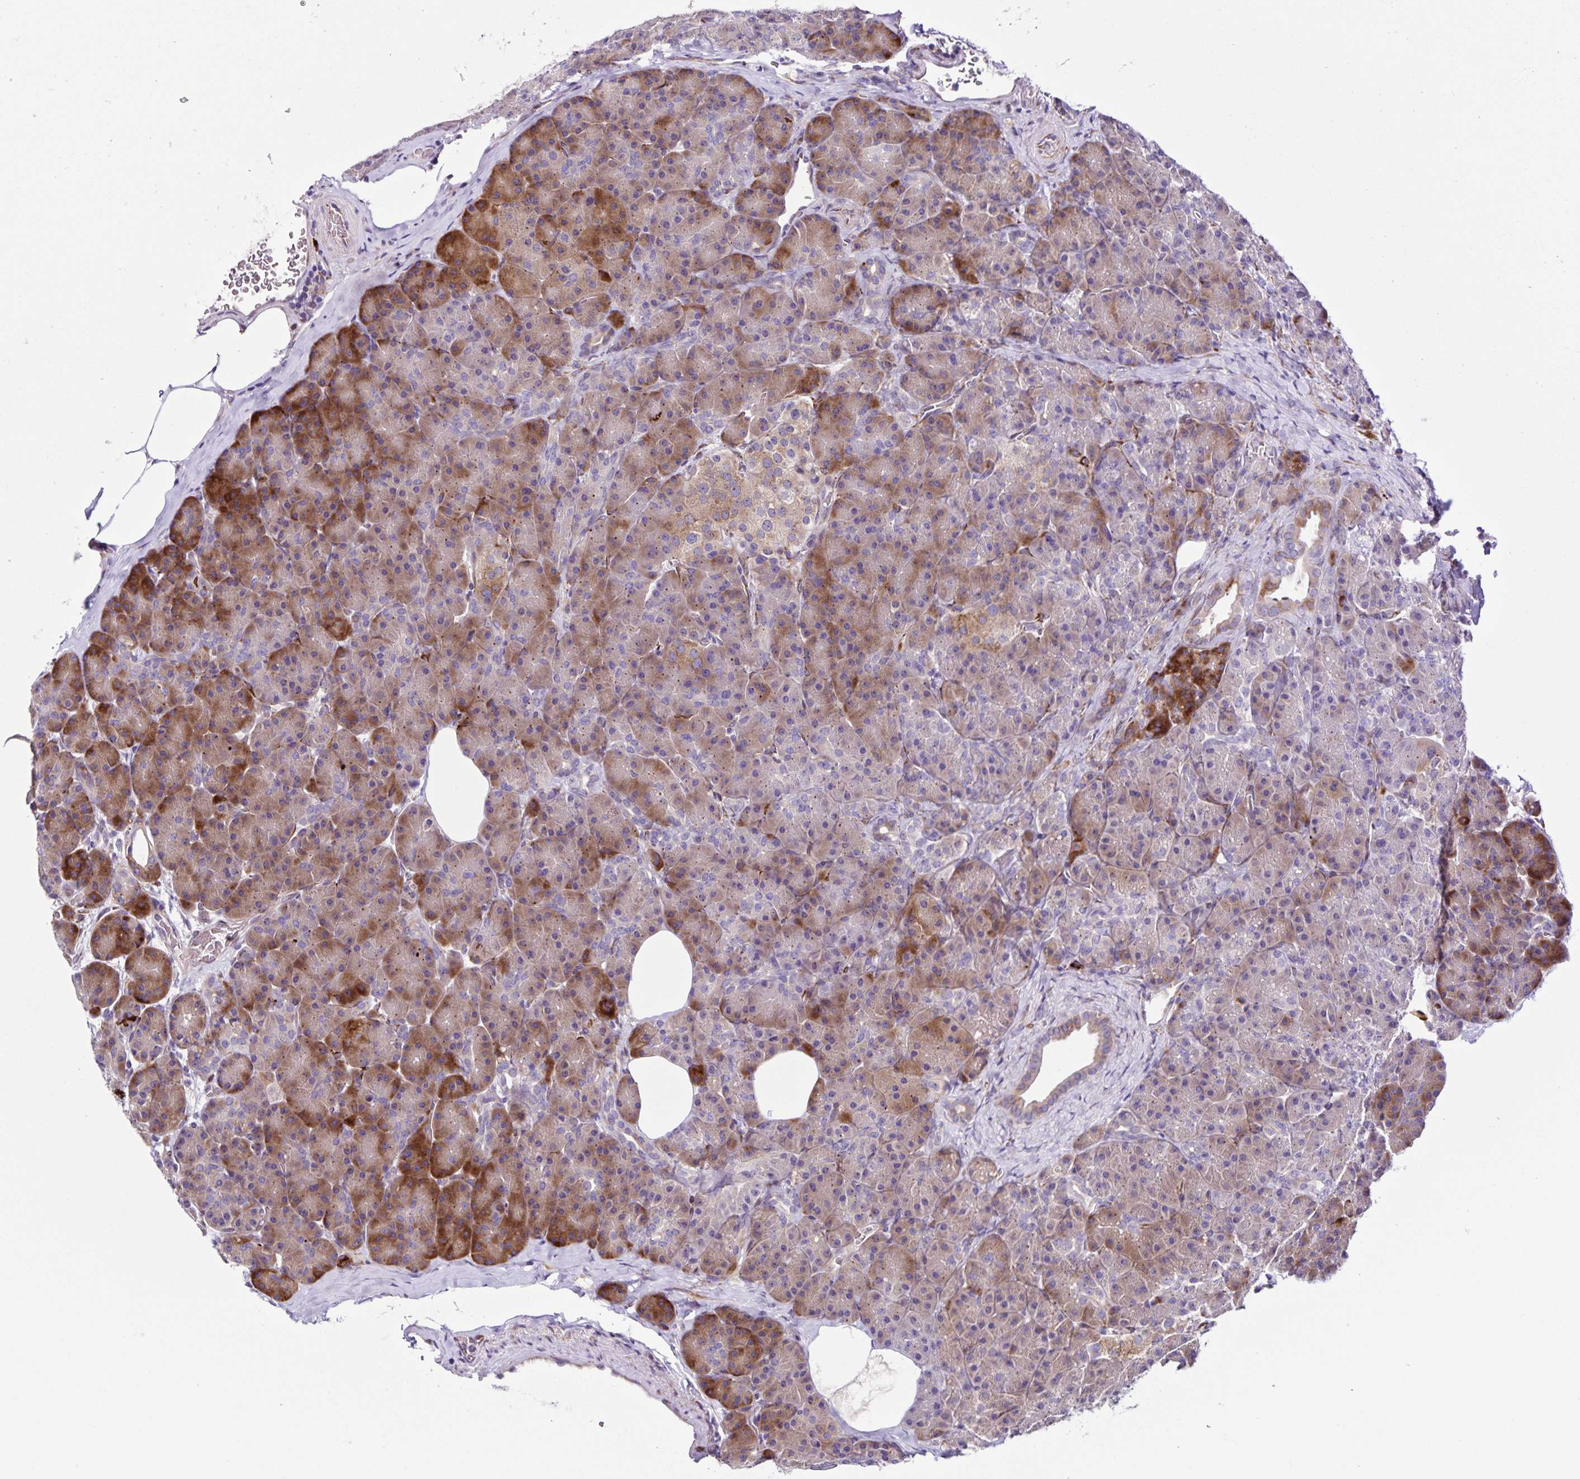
{"staining": {"intensity": "strong", "quantity": "25%-75%", "location": "cytoplasmic/membranous"}, "tissue": "pancreas", "cell_type": "Exocrine glandular cells", "image_type": "normal", "snomed": [{"axis": "morphology", "description": "Normal tissue, NOS"}, {"axis": "topography", "description": "Pancreas"}], "caption": "Normal pancreas exhibits strong cytoplasmic/membranous staining in approximately 25%-75% of exocrine glandular cells, visualized by immunohistochemistry.", "gene": "OSBPL5", "patient": {"sex": "male", "age": 57}}